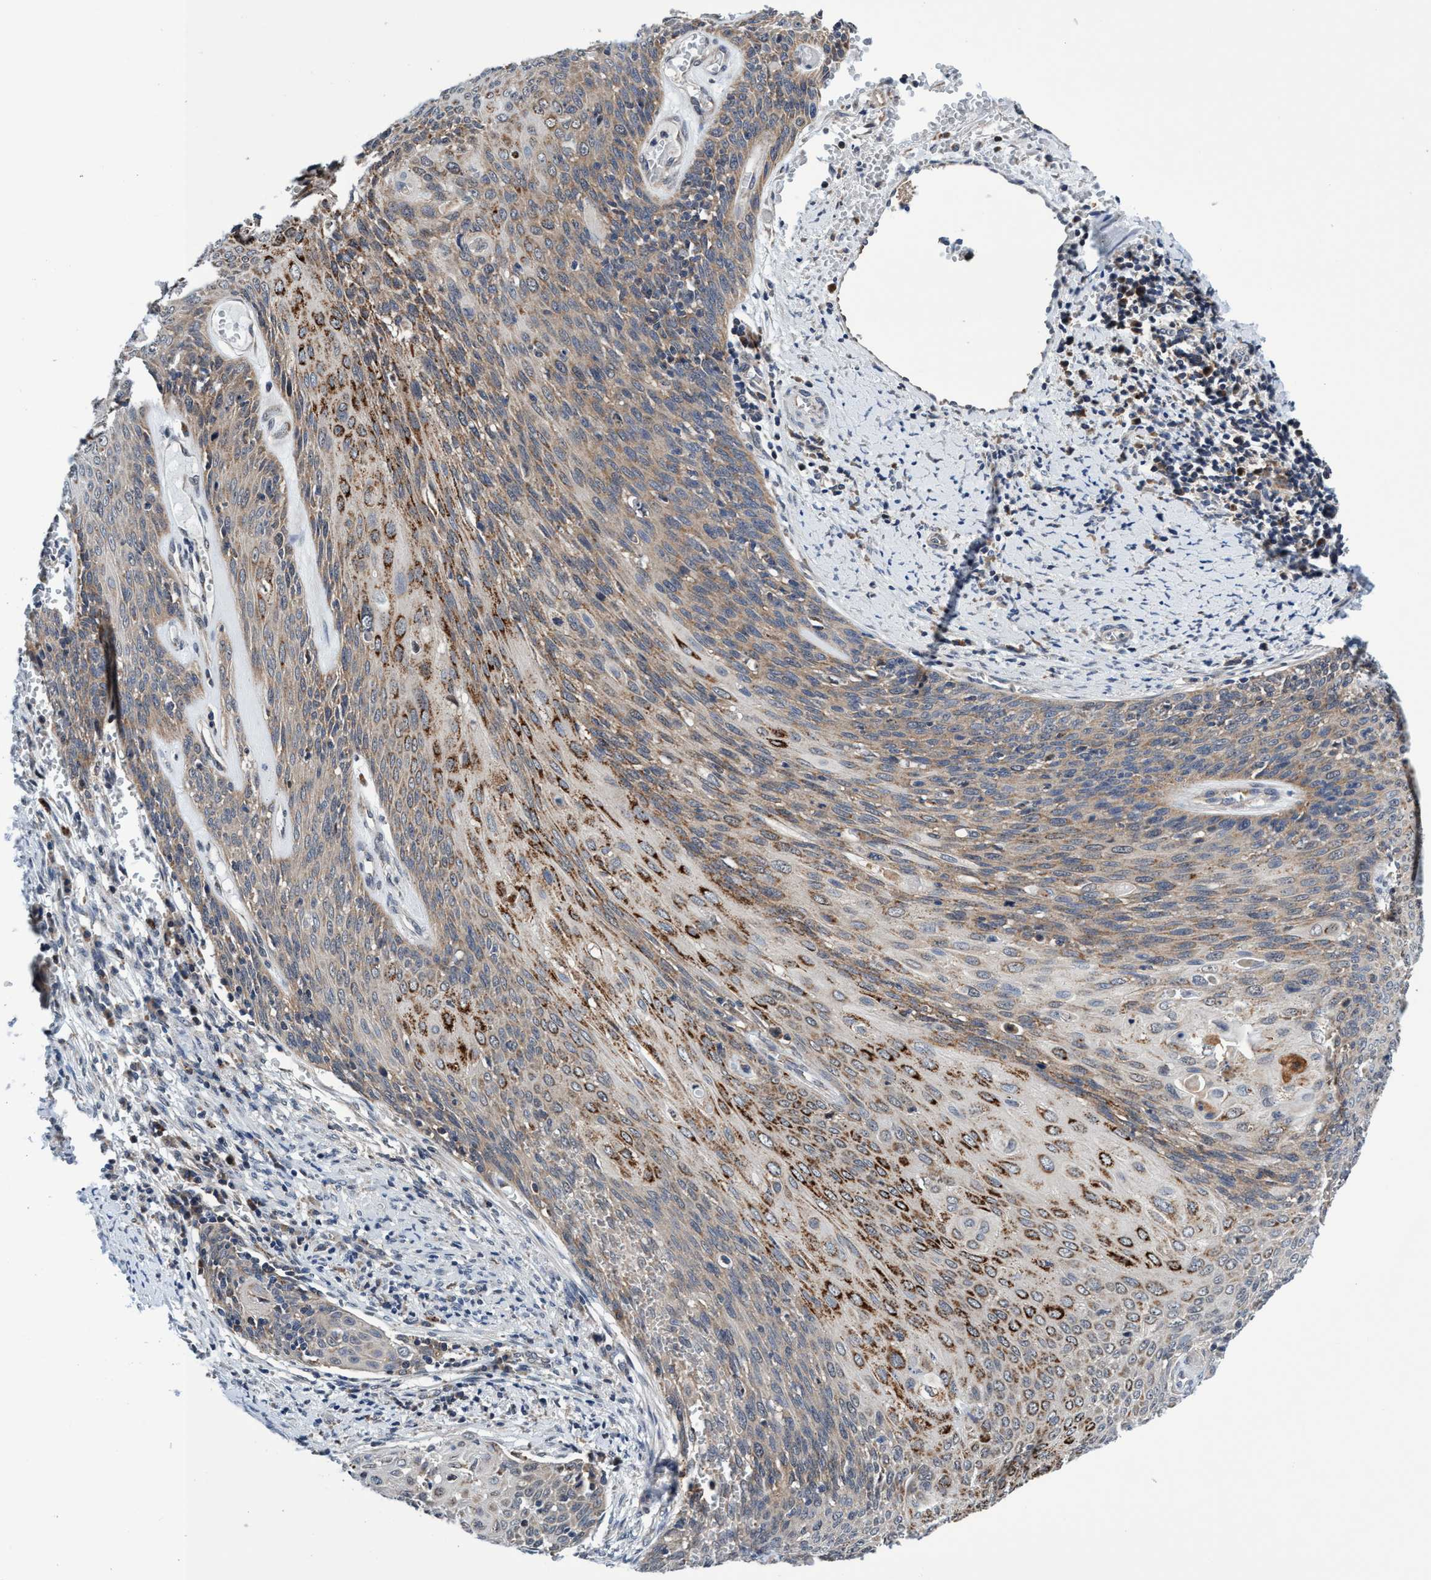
{"staining": {"intensity": "moderate", "quantity": "<25%", "location": "cytoplasmic/membranous"}, "tissue": "cervical cancer", "cell_type": "Tumor cells", "image_type": "cancer", "snomed": [{"axis": "morphology", "description": "Squamous cell carcinoma, NOS"}, {"axis": "topography", "description": "Cervix"}], "caption": "Immunohistochemical staining of human cervical squamous cell carcinoma reveals moderate cytoplasmic/membranous protein positivity in about <25% of tumor cells.", "gene": "AGAP2", "patient": {"sex": "female", "age": 39}}